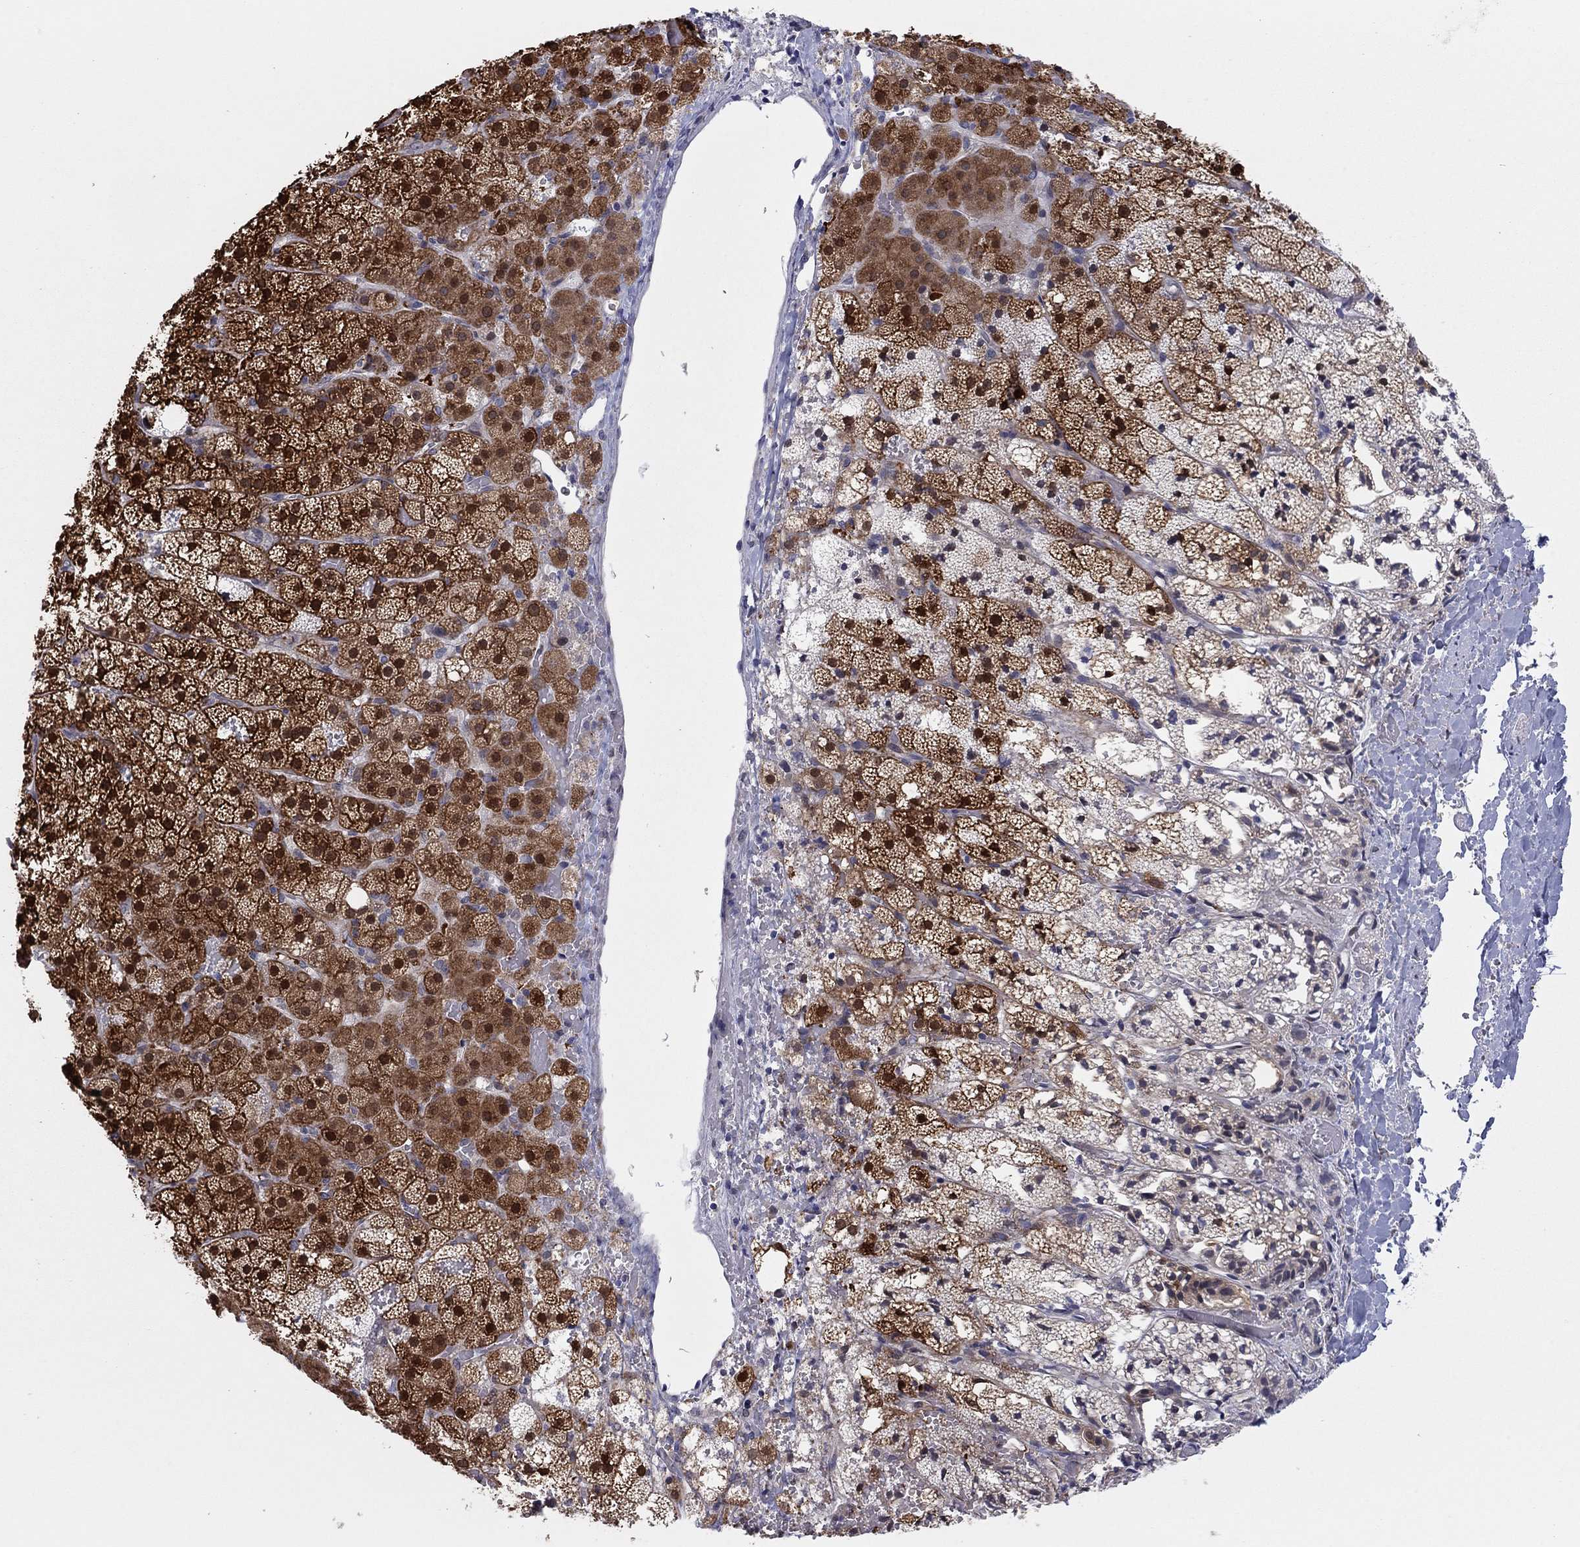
{"staining": {"intensity": "strong", "quantity": "25%-75%", "location": "cytoplasmic/membranous,nuclear"}, "tissue": "adrenal gland", "cell_type": "Glandular cells", "image_type": "normal", "snomed": [{"axis": "morphology", "description": "Normal tissue, NOS"}, {"axis": "topography", "description": "Adrenal gland"}], "caption": "Immunohistochemistry (IHC) image of unremarkable adrenal gland: adrenal gland stained using immunohistochemistry displays high levels of strong protein expression localized specifically in the cytoplasmic/membranous,nuclear of glandular cells, appearing as a cytoplasmic/membranous,nuclear brown color.", "gene": "TTC21B", "patient": {"sex": "male", "age": 53}}